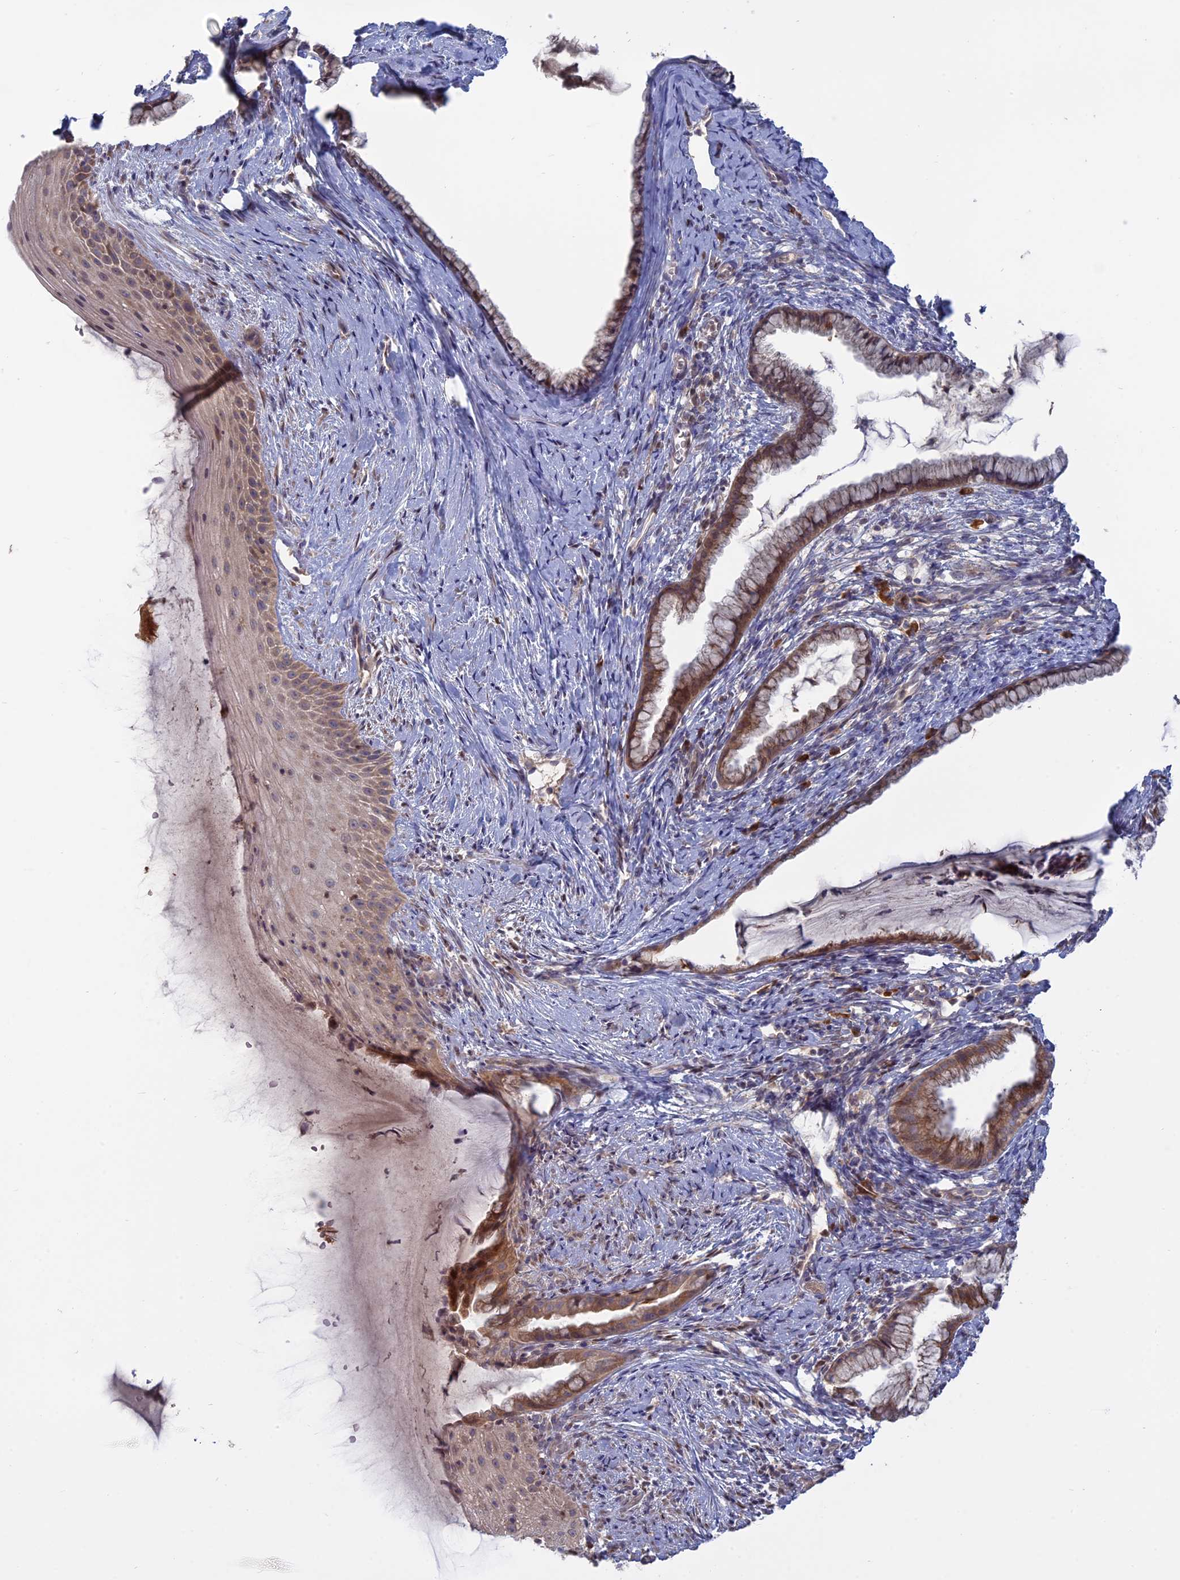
{"staining": {"intensity": "moderate", "quantity": ">75%", "location": "cytoplasmic/membranous"}, "tissue": "cervix", "cell_type": "Glandular cells", "image_type": "normal", "snomed": [{"axis": "morphology", "description": "Normal tissue, NOS"}, {"axis": "topography", "description": "Cervix"}], "caption": "Protein analysis of unremarkable cervix shows moderate cytoplasmic/membranous positivity in about >75% of glandular cells. The staining was performed using DAB (3,3'-diaminobenzidine) to visualize the protein expression in brown, while the nuclei were stained in blue with hematoxylin (Magnification: 20x).", "gene": "TMEM208", "patient": {"sex": "female", "age": 36}}